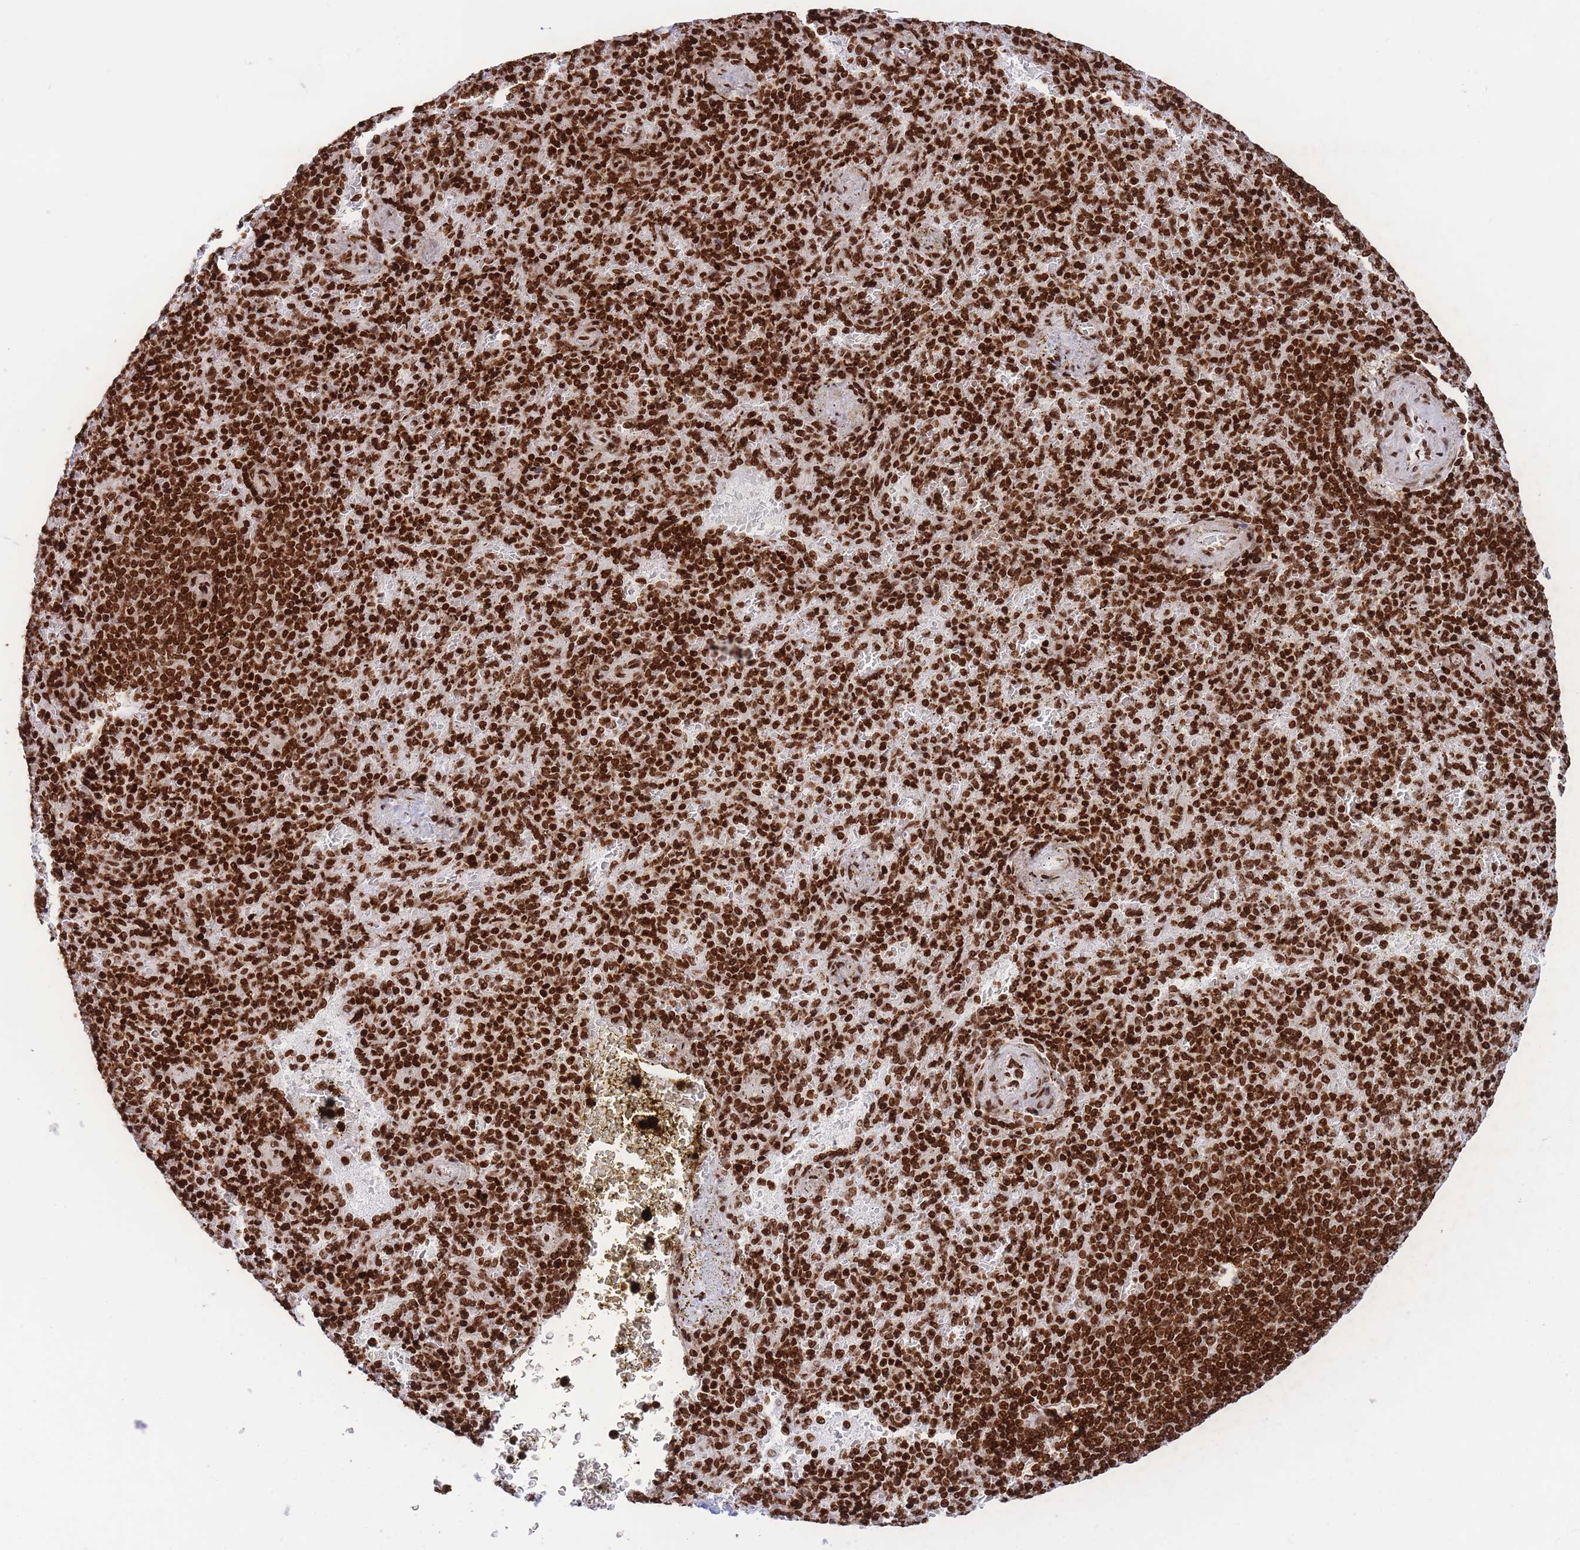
{"staining": {"intensity": "strong", "quantity": ">75%", "location": "nuclear"}, "tissue": "spleen", "cell_type": "Cells in red pulp", "image_type": "normal", "snomed": [{"axis": "morphology", "description": "Normal tissue, NOS"}, {"axis": "topography", "description": "Spleen"}], "caption": "A brown stain highlights strong nuclear staining of a protein in cells in red pulp of normal spleen. The staining was performed using DAB (3,3'-diaminobenzidine), with brown indicating positive protein expression. Nuclei are stained blue with hematoxylin.", "gene": "H2BC10", "patient": {"sex": "female", "age": 74}}